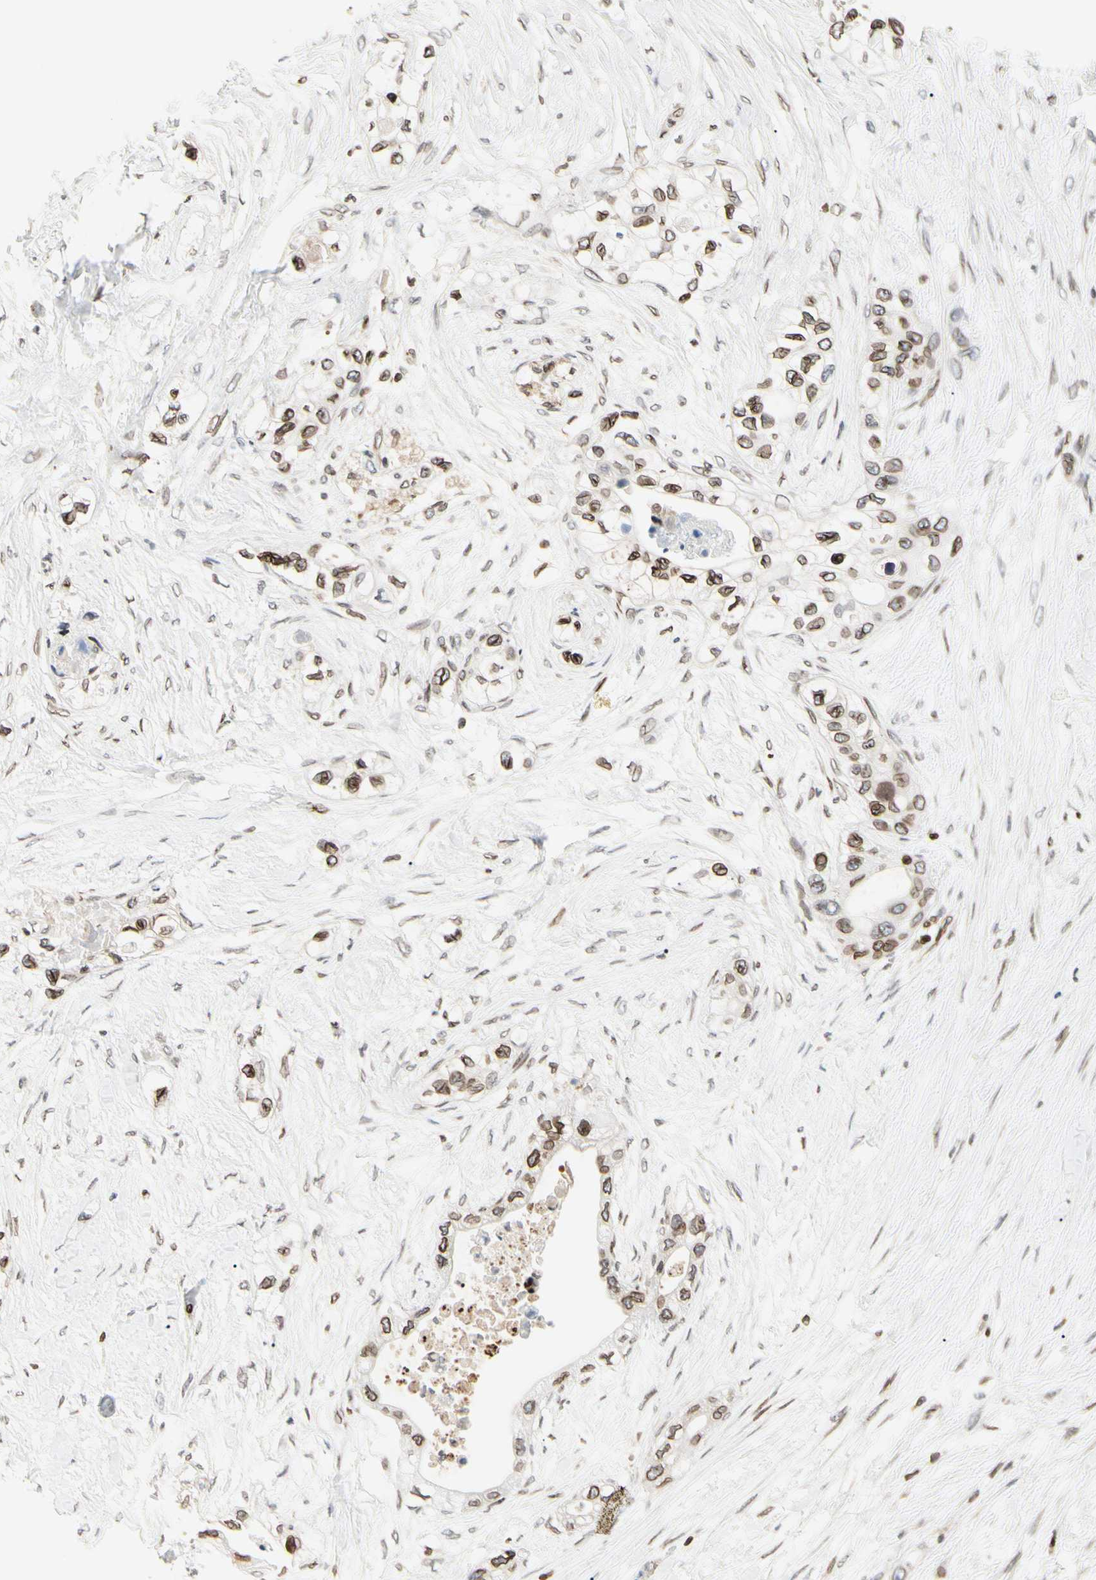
{"staining": {"intensity": "moderate", "quantity": ">75%", "location": "cytoplasmic/membranous,nuclear"}, "tissue": "pancreatic cancer", "cell_type": "Tumor cells", "image_type": "cancer", "snomed": [{"axis": "morphology", "description": "Adenocarcinoma, NOS"}, {"axis": "topography", "description": "Pancreas"}], "caption": "A brown stain labels moderate cytoplasmic/membranous and nuclear expression of a protein in pancreatic adenocarcinoma tumor cells. The protein of interest is stained brown, and the nuclei are stained in blue (DAB (3,3'-diaminobenzidine) IHC with brightfield microscopy, high magnification).", "gene": "TMPO", "patient": {"sex": "female", "age": 70}}